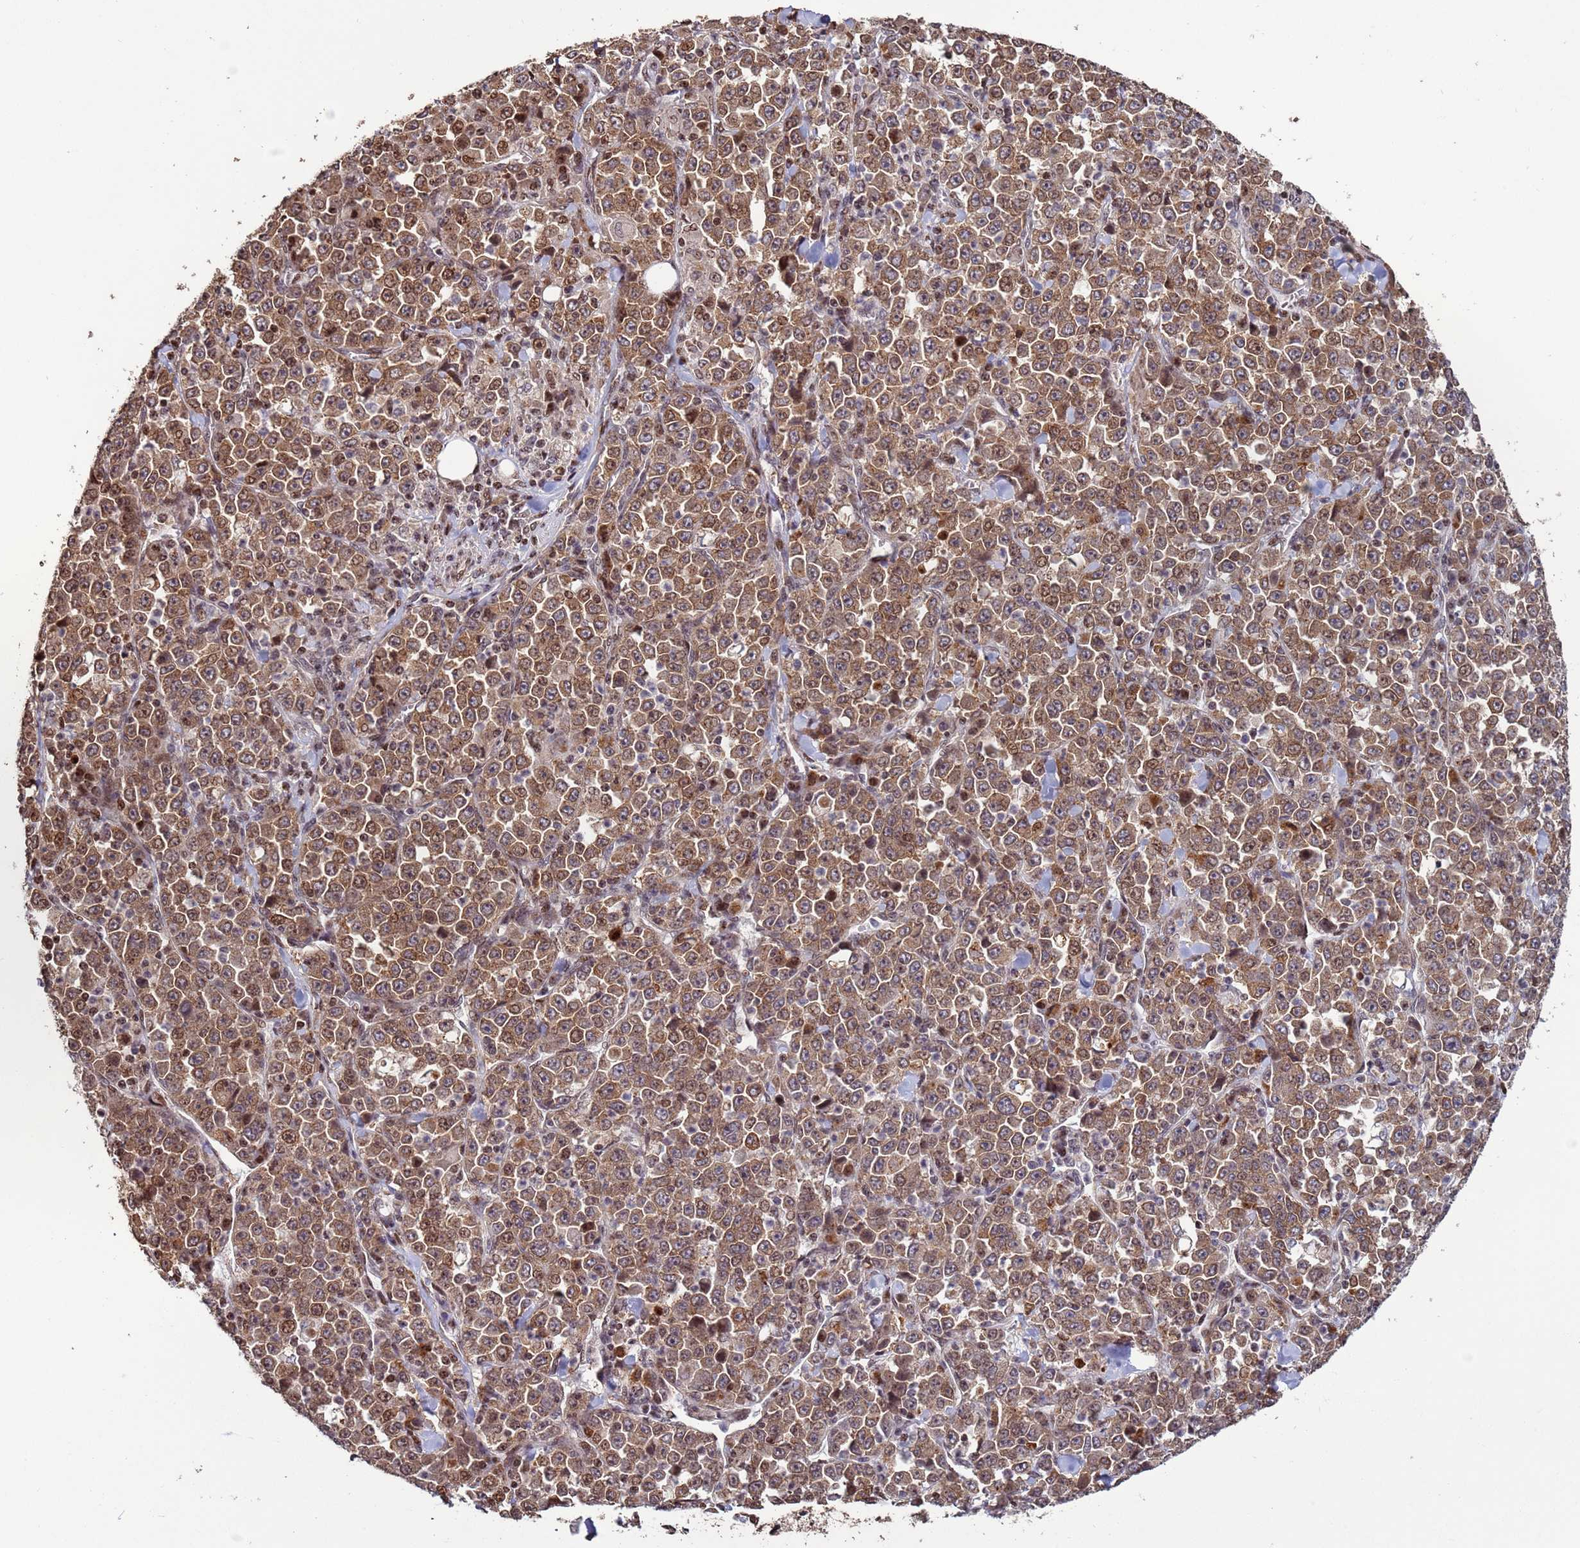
{"staining": {"intensity": "moderate", "quantity": ">75%", "location": "cytoplasmic/membranous"}, "tissue": "stomach cancer", "cell_type": "Tumor cells", "image_type": "cancer", "snomed": [{"axis": "morphology", "description": "Normal tissue, NOS"}, {"axis": "morphology", "description": "Adenocarcinoma, NOS"}, {"axis": "topography", "description": "Stomach, upper"}, {"axis": "topography", "description": "Stomach"}], "caption": "This is a histology image of immunohistochemistry (IHC) staining of adenocarcinoma (stomach), which shows moderate staining in the cytoplasmic/membranous of tumor cells.", "gene": "HGH1", "patient": {"sex": "male", "age": 59}}